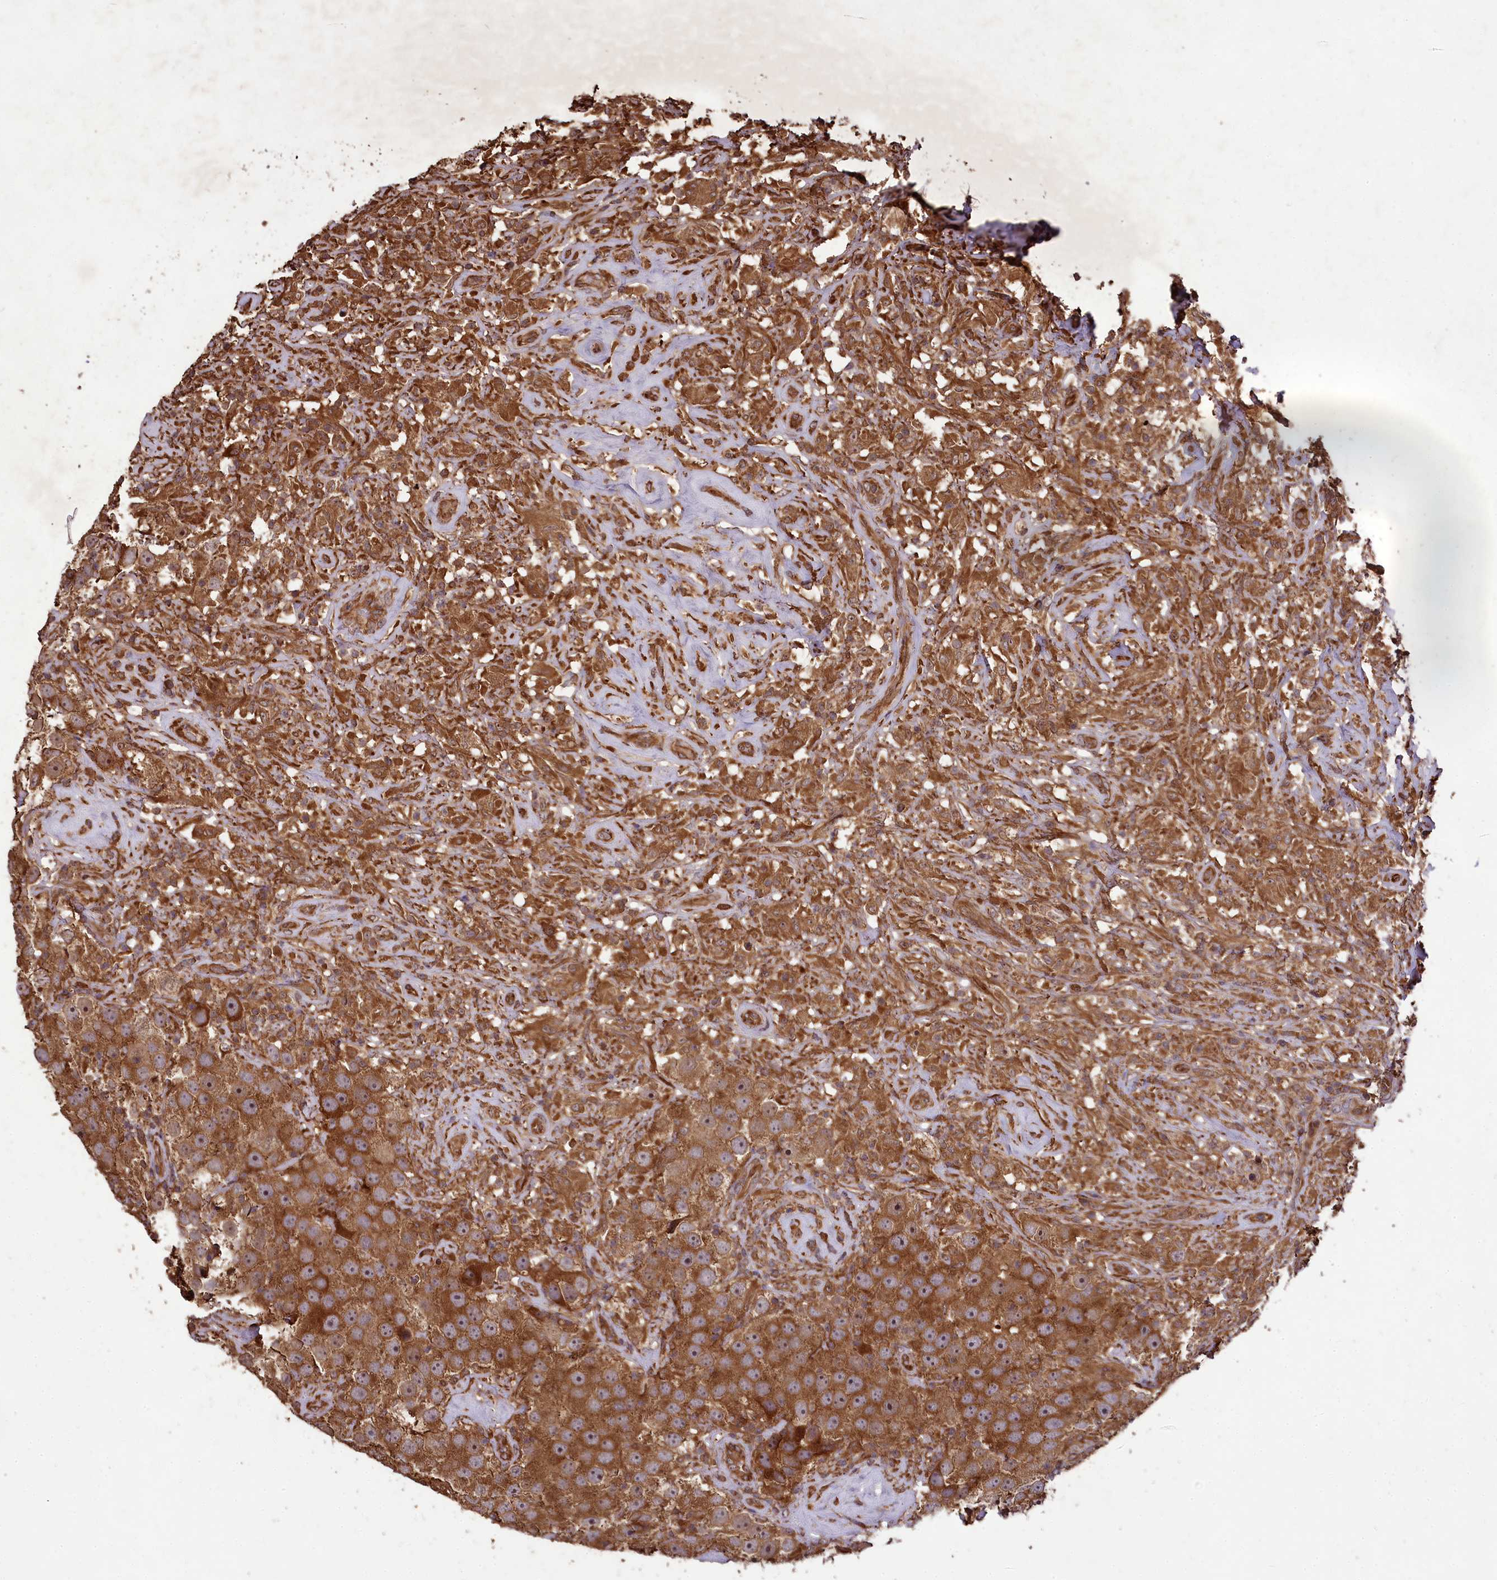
{"staining": {"intensity": "strong", "quantity": ">75%", "location": "cytoplasmic/membranous"}, "tissue": "testis cancer", "cell_type": "Tumor cells", "image_type": "cancer", "snomed": [{"axis": "morphology", "description": "Seminoma, NOS"}, {"axis": "topography", "description": "Testis"}], "caption": "Tumor cells demonstrate high levels of strong cytoplasmic/membranous positivity in approximately >75% of cells in testis cancer (seminoma). (DAB (3,3'-diaminobenzidine) IHC with brightfield microscopy, high magnification).", "gene": "TTLL10", "patient": {"sex": "male", "age": 49}}